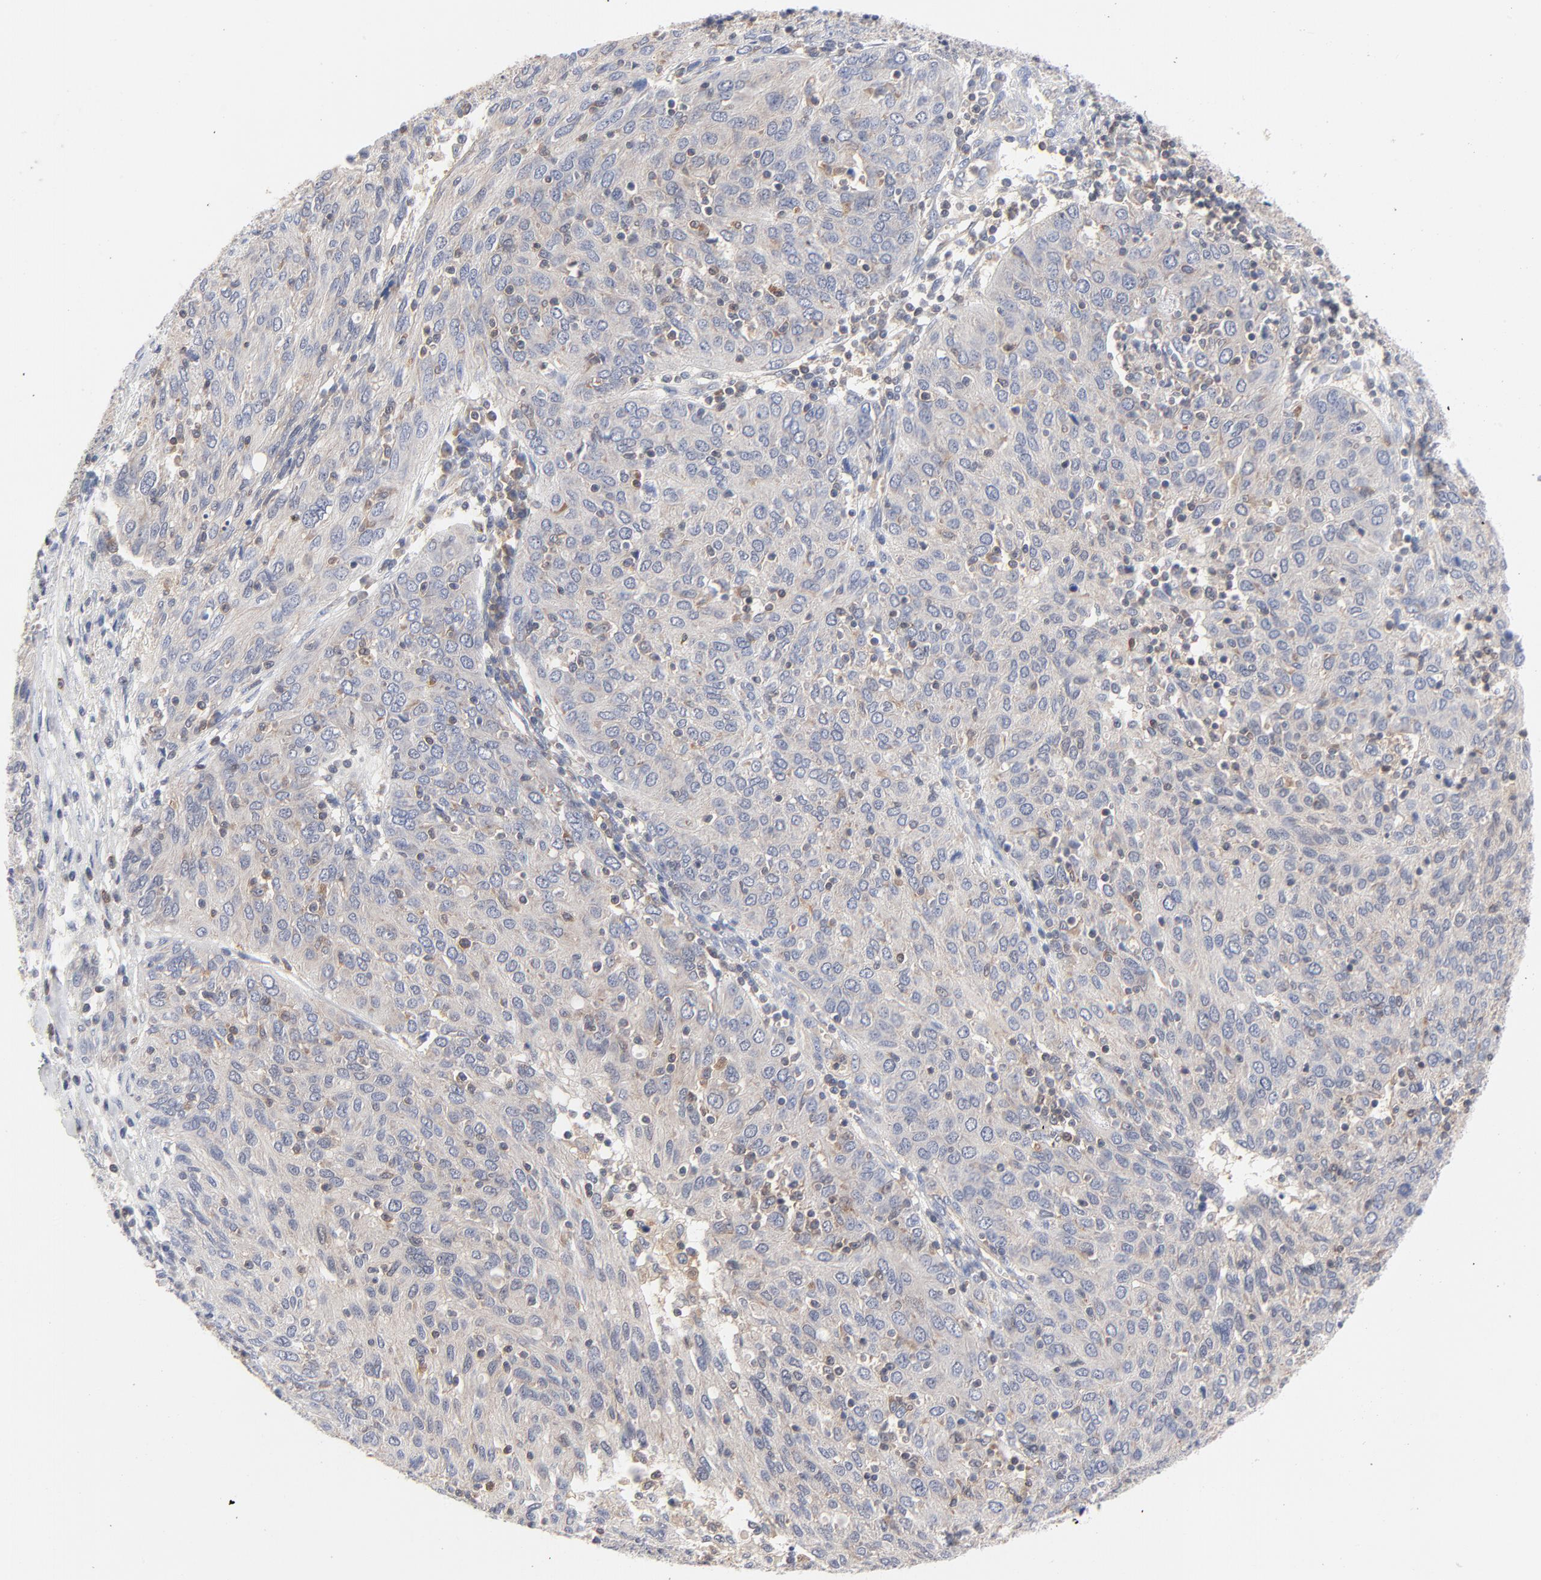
{"staining": {"intensity": "weak", "quantity": "25%-75%", "location": "cytoplasmic/membranous"}, "tissue": "ovarian cancer", "cell_type": "Tumor cells", "image_type": "cancer", "snomed": [{"axis": "morphology", "description": "Carcinoma, endometroid"}, {"axis": "topography", "description": "Ovary"}], "caption": "This is a micrograph of immunohistochemistry staining of endometroid carcinoma (ovarian), which shows weak staining in the cytoplasmic/membranous of tumor cells.", "gene": "CAB39L", "patient": {"sex": "female", "age": 50}}